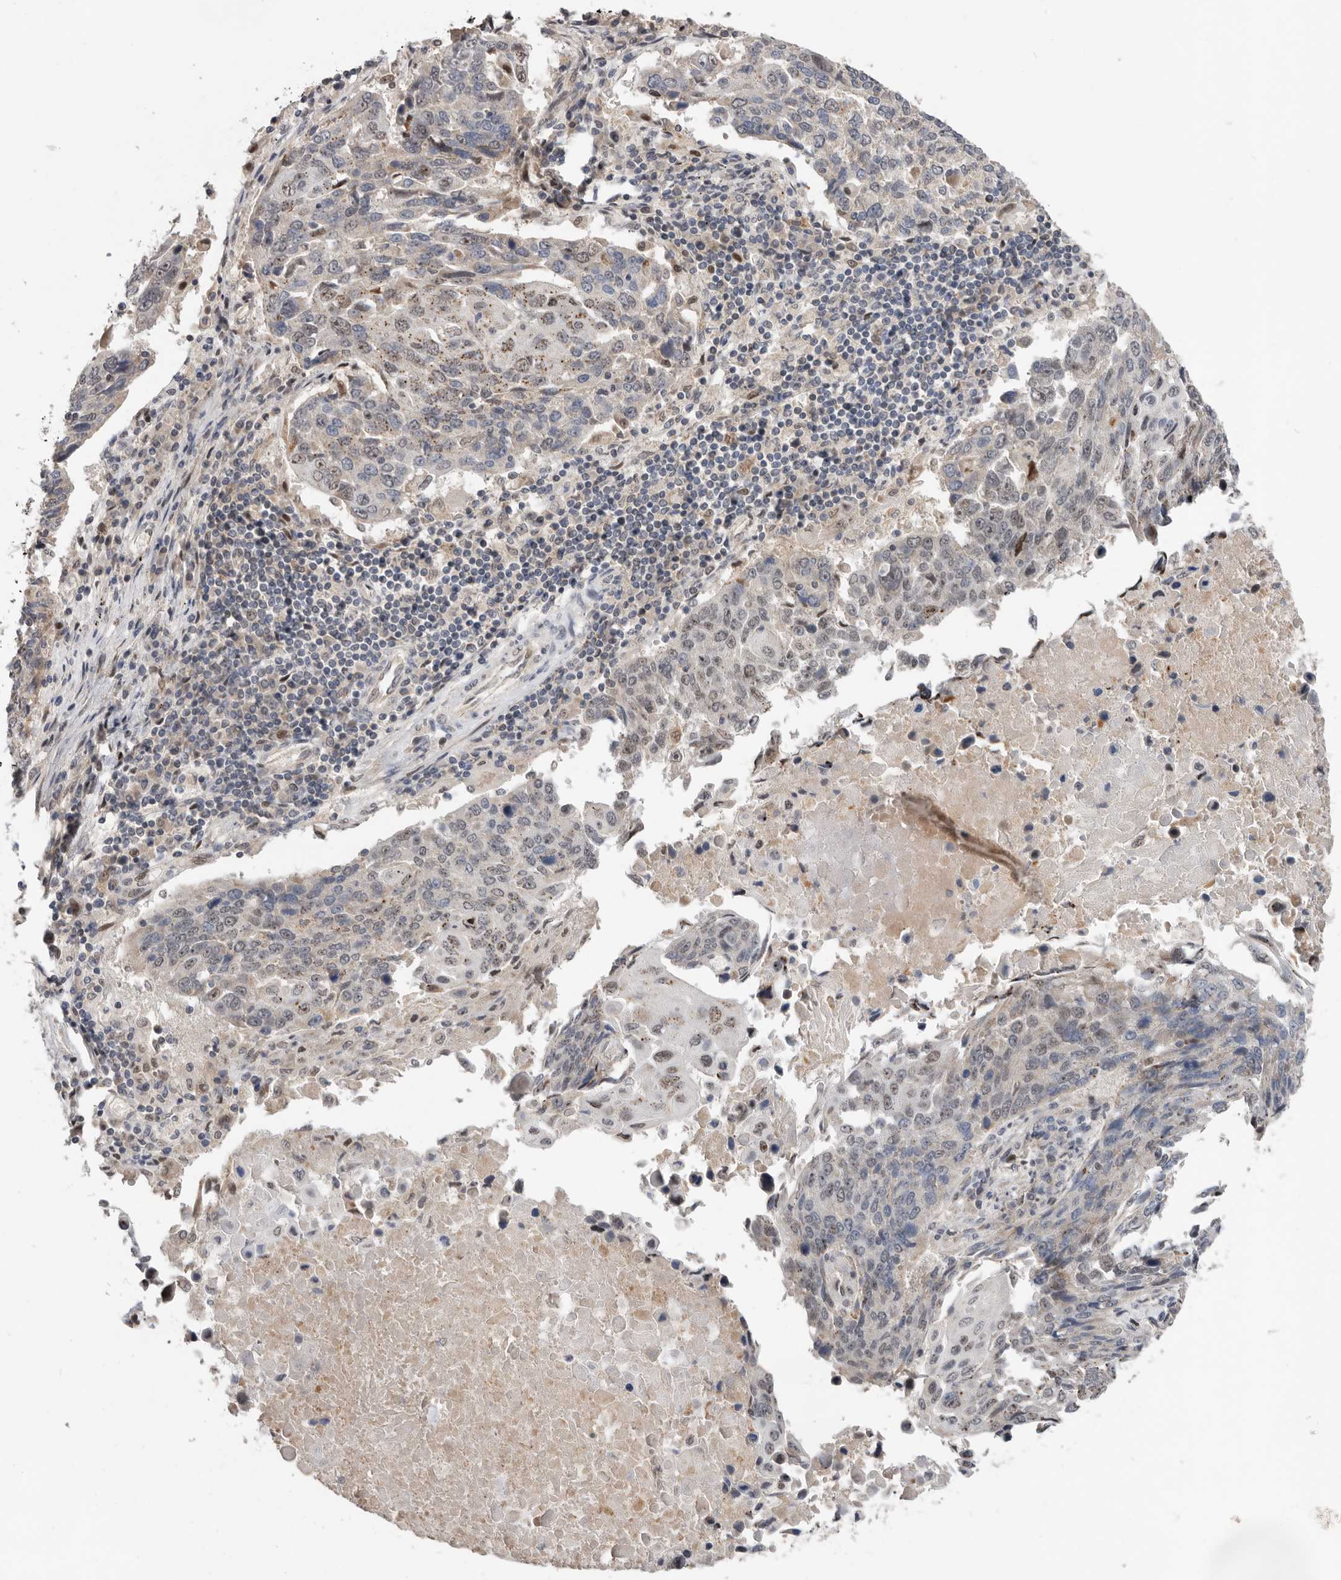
{"staining": {"intensity": "weak", "quantity": "<25%", "location": "nuclear"}, "tissue": "lung cancer", "cell_type": "Tumor cells", "image_type": "cancer", "snomed": [{"axis": "morphology", "description": "Squamous cell carcinoma, NOS"}, {"axis": "topography", "description": "Lung"}], "caption": "High power microscopy histopathology image of an immunohistochemistry (IHC) histopathology image of squamous cell carcinoma (lung), revealing no significant positivity in tumor cells.", "gene": "BRCA2", "patient": {"sex": "male", "age": 66}}